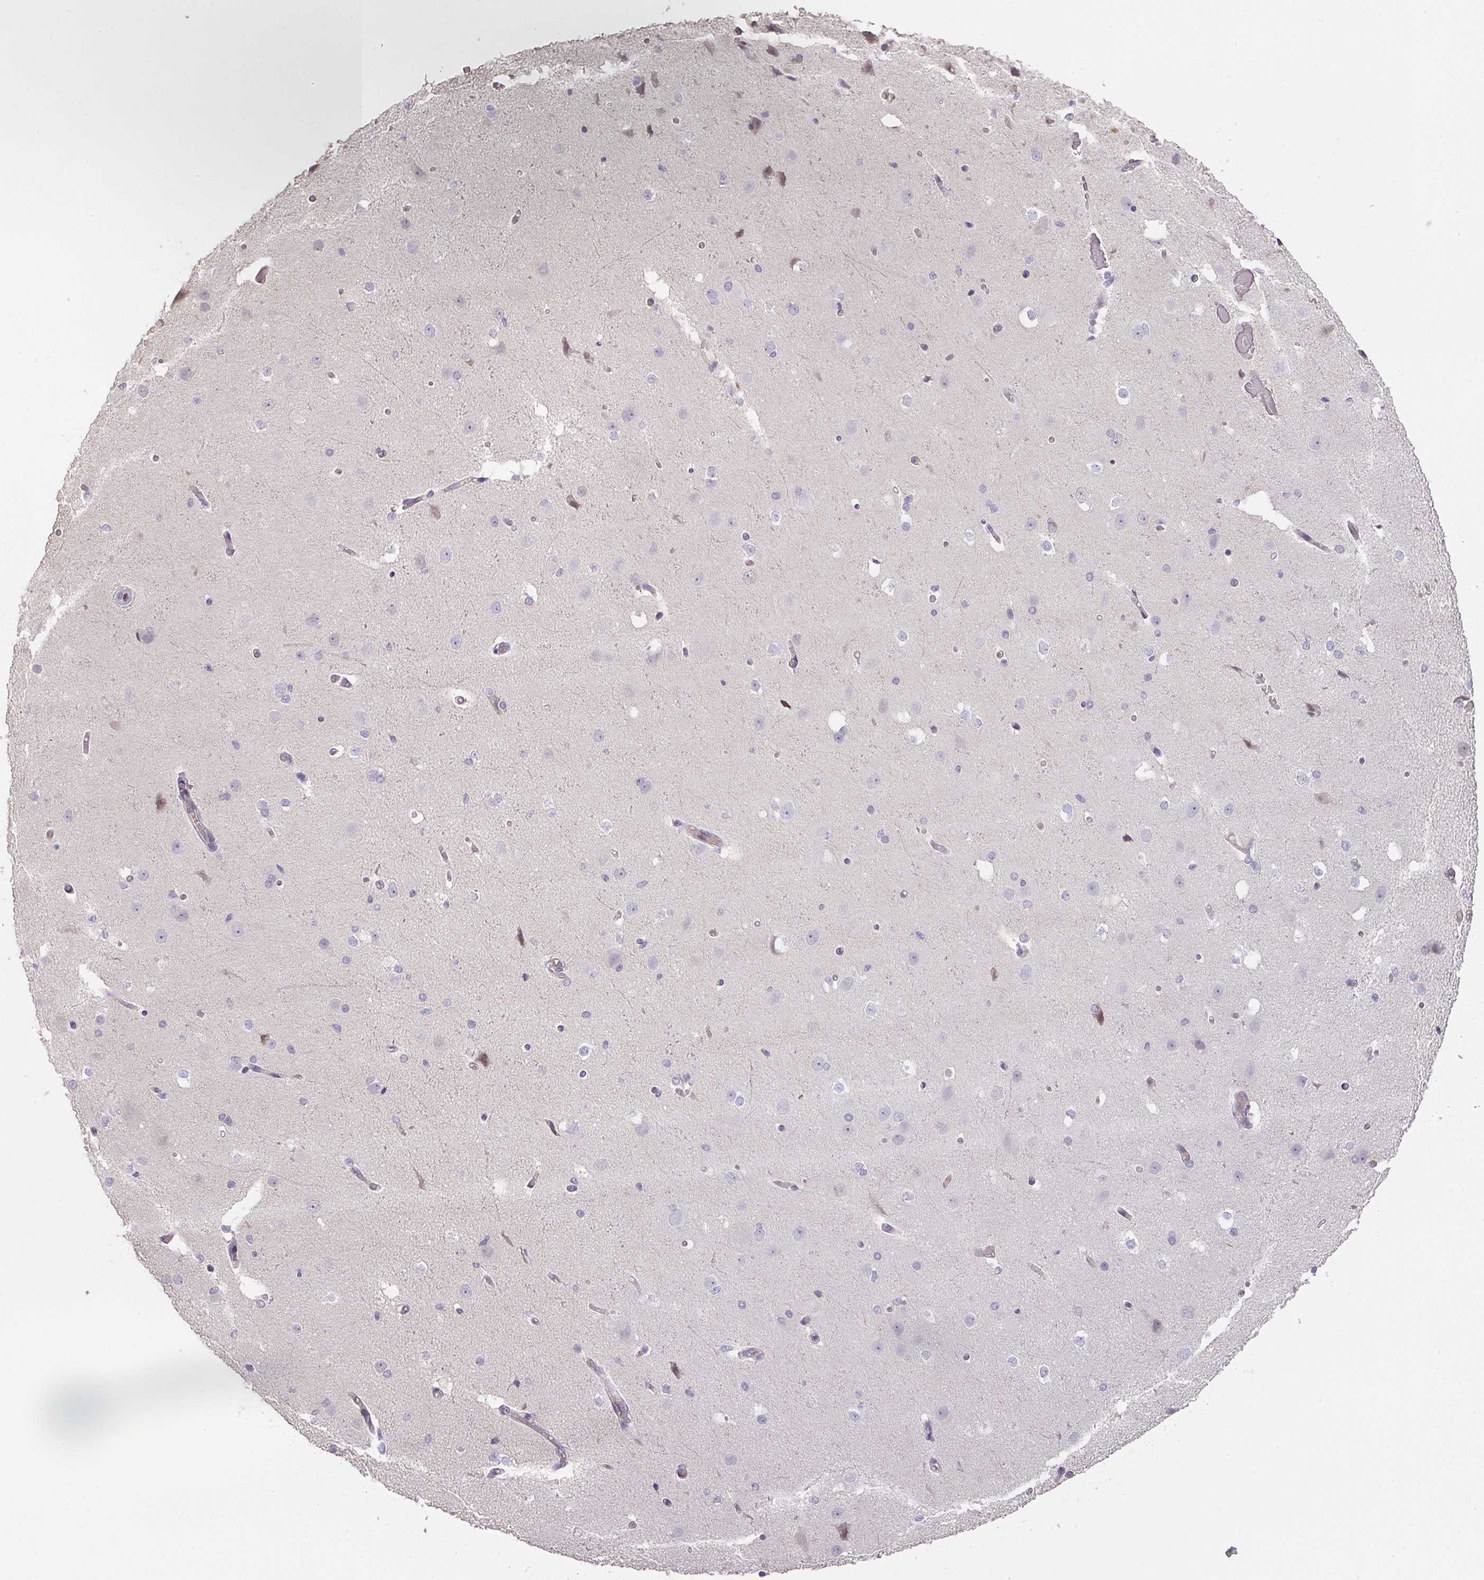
{"staining": {"intensity": "negative", "quantity": "none", "location": "none"}, "tissue": "cerebral cortex", "cell_type": "Endothelial cells", "image_type": "normal", "snomed": [{"axis": "morphology", "description": "Normal tissue, NOS"}, {"axis": "morphology", "description": "Inflammation, NOS"}, {"axis": "topography", "description": "Cerebral cortex"}], "caption": "A histopathology image of cerebral cortex stained for a protein reveals no brown staining in endothelial cells. The staining is performed using DAB (3,3'-diaminobenzidine) brown chromogen with nuclei counter-stained in using hematoxylin.", "gene": "FOXN4", "patient": {"sex": "male", "age": 6}}